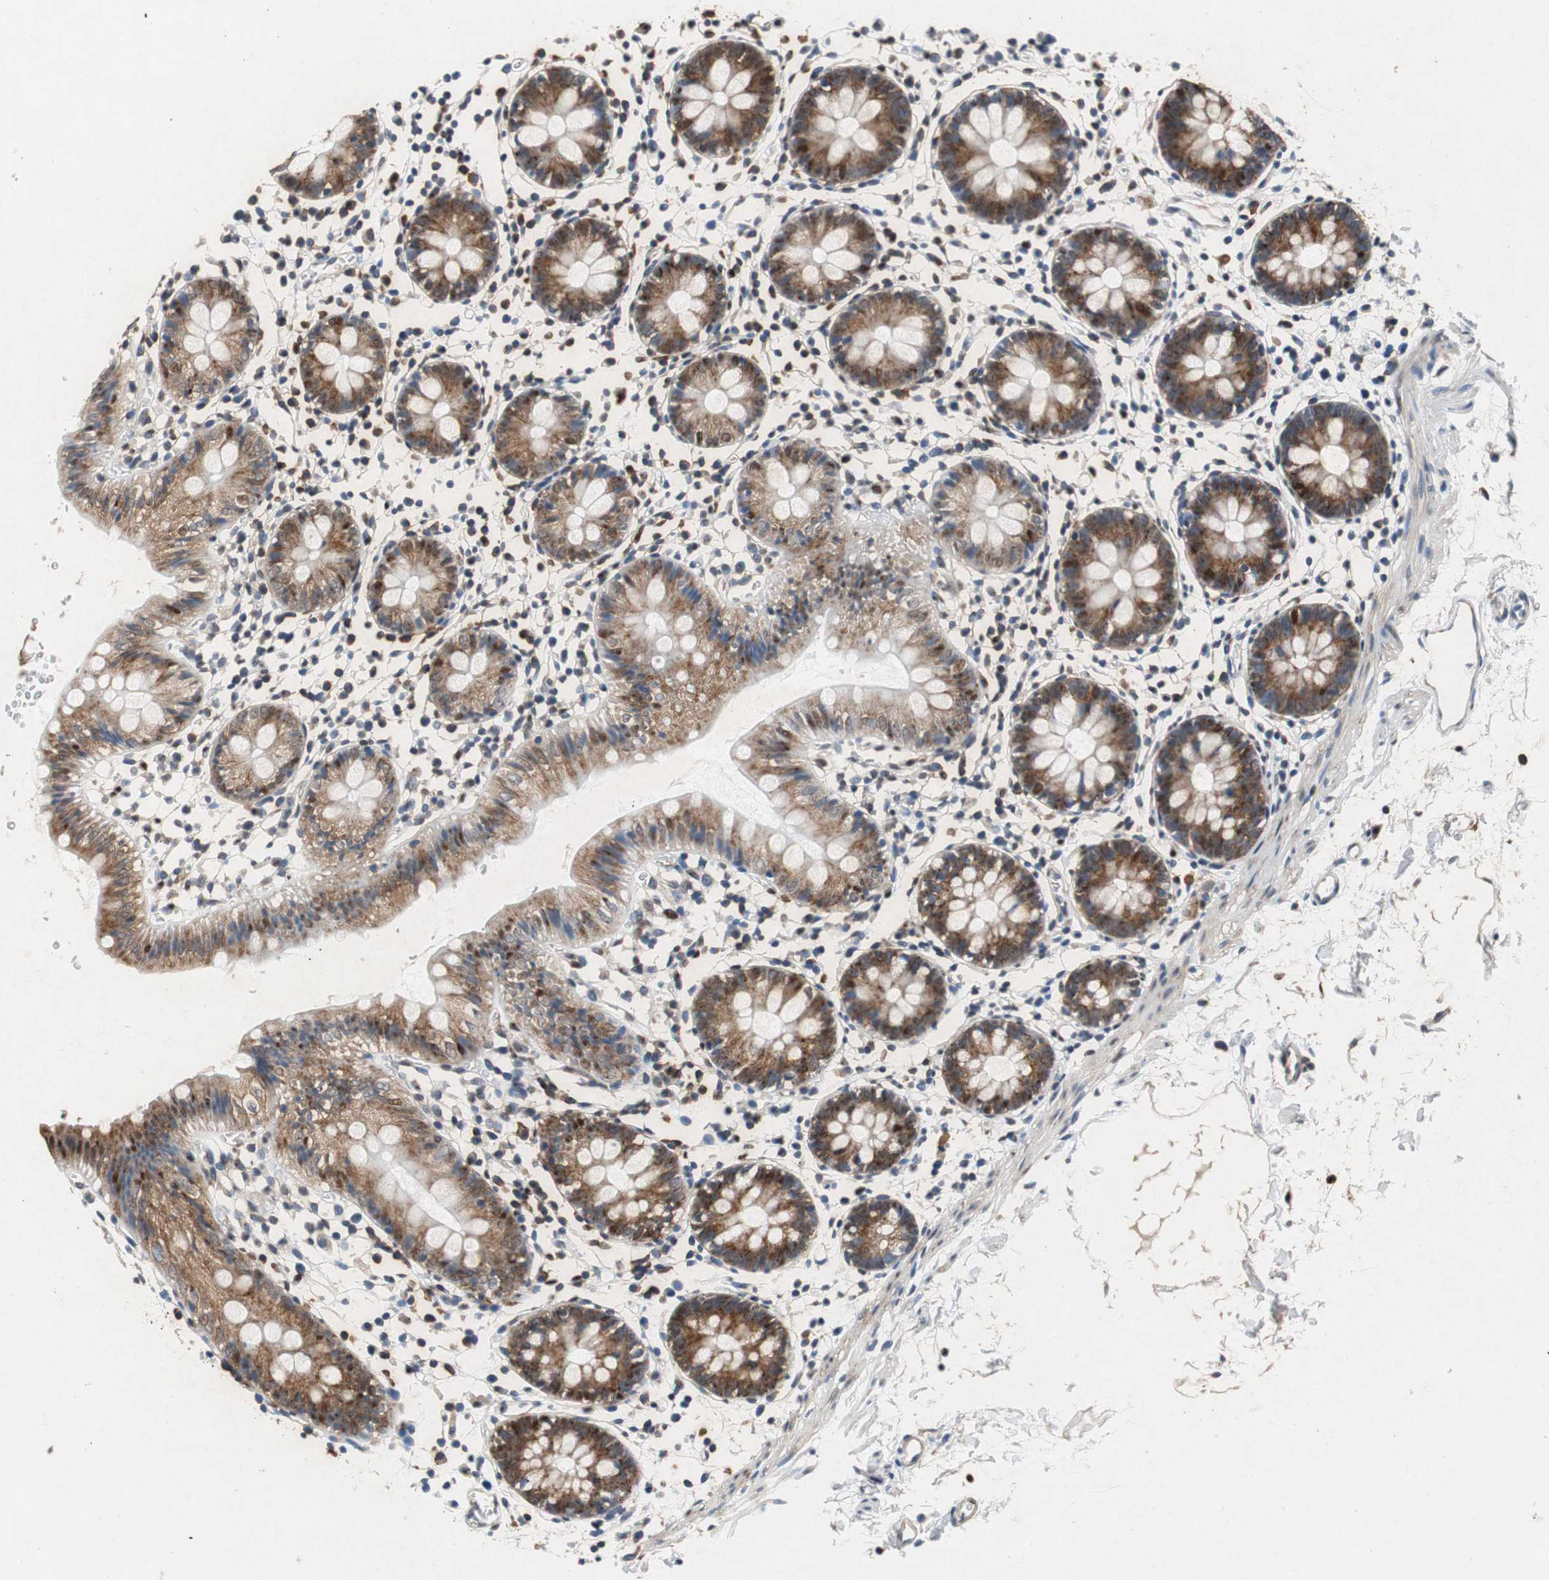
{"staining": {"intensity": "weak", "quantity": "25%-75%", "location": "cytoplasmic/membranous"}, "tissue": "colon", "cell_type": "Endothelial cells", "image_type": "normal", "snomed": [{"axis": "morphology", "description": "Normal tissue, NOS"}, {"axis": "topography", "description": "Colon"}], "caption": "Protein staining demonstrates weak cytoplasmic/membranous expression in approximately 25%-75% of endothelial cells in normal colon.", "gene": "RPL35", "patient": {"sex": "male", "age": 14}}